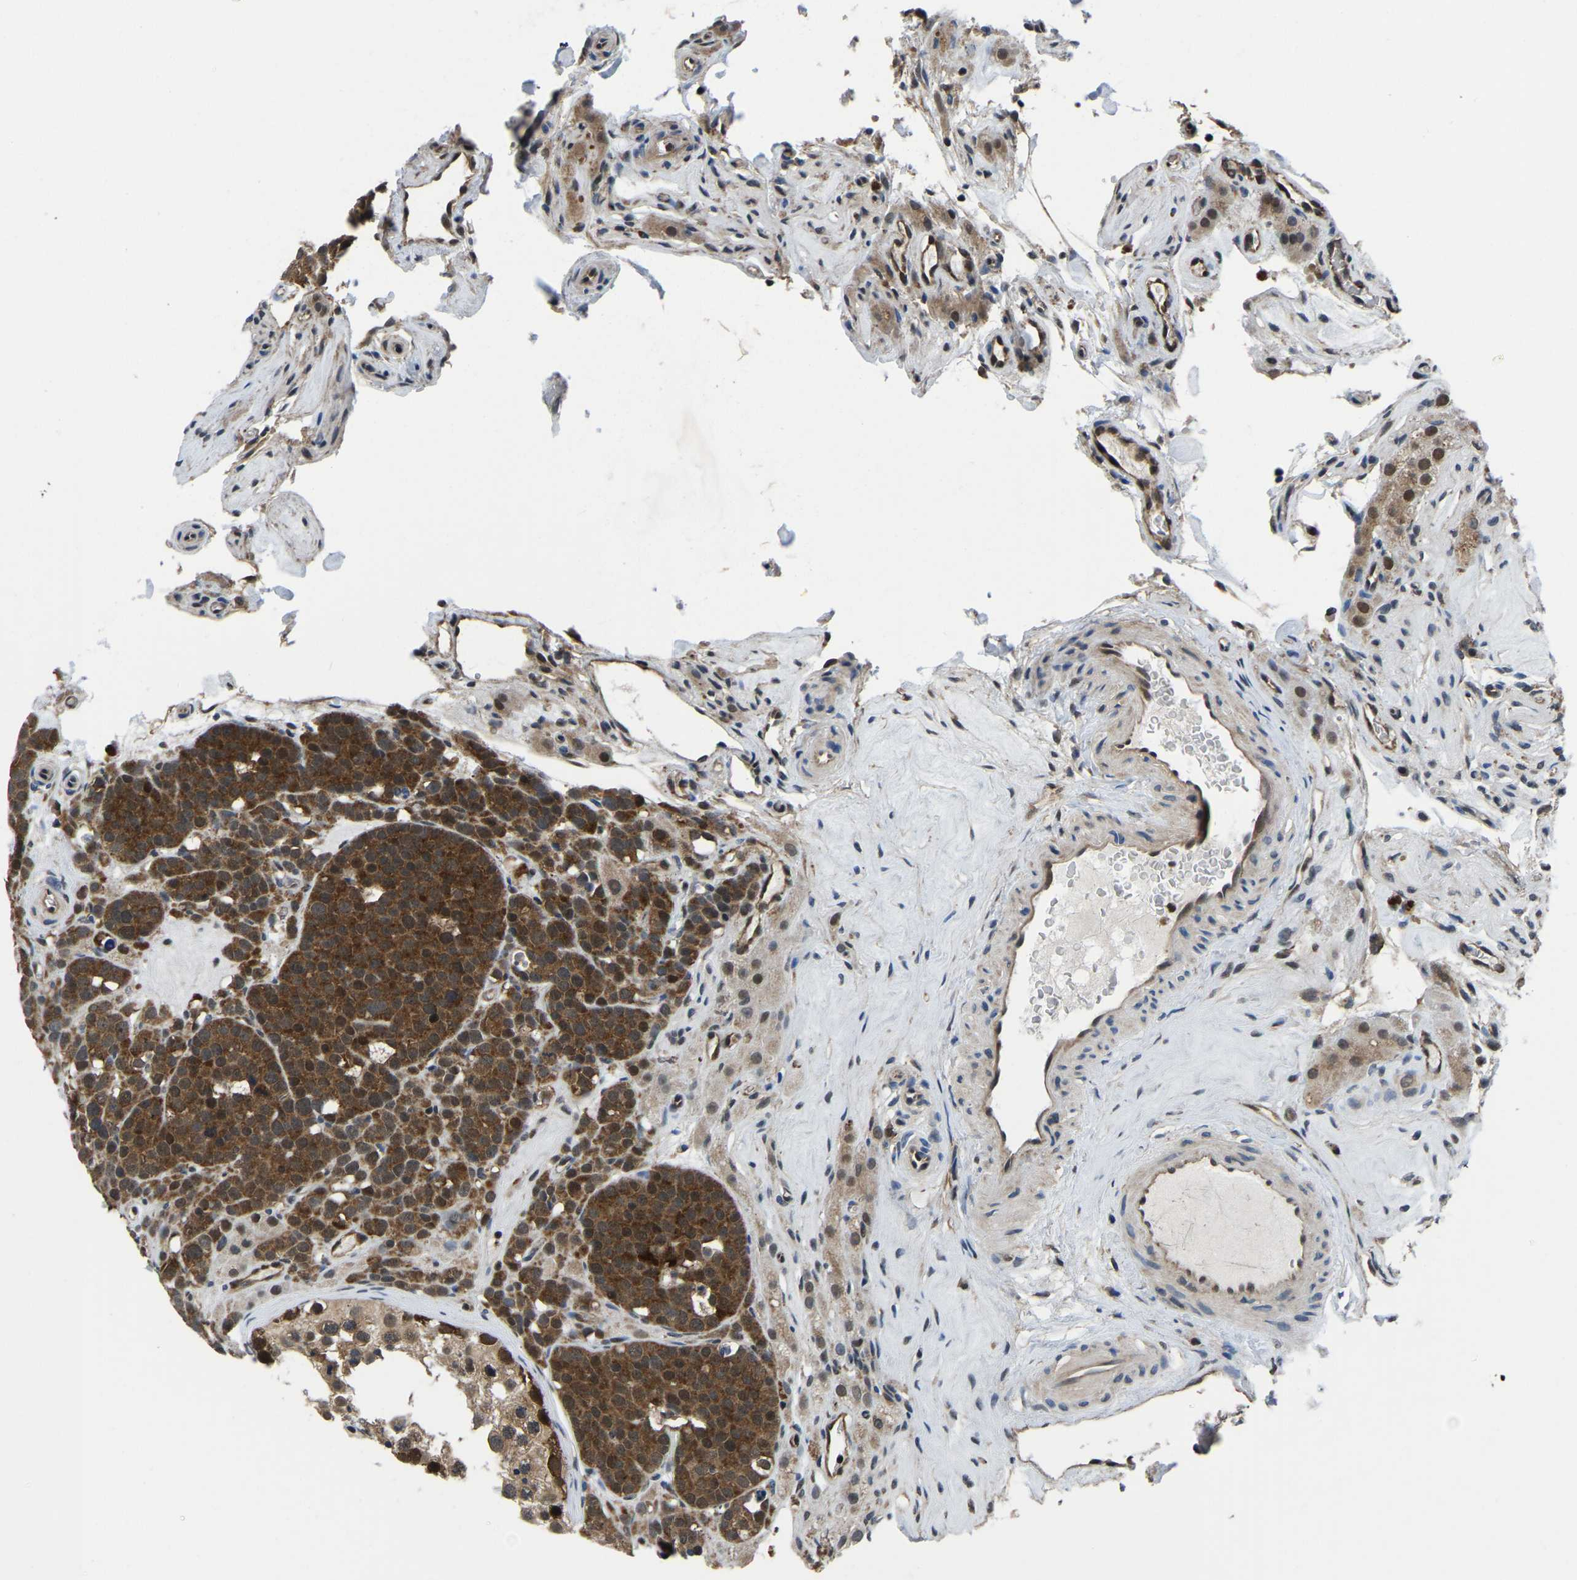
{"staining": {"intensity": "strong", "quantity": ">75%", "location": "cytoplasmic/membranous,nuclear"}, "tissue": "testis cancer", "cell_type": "Tumor cells", "image_type": "cancer", "snomed": [{"axis": "morphology", "description": "Seminoma, NOS"}, {"axis": "topography", "description": "Testis"}], "caption": "Strong cytoplasmic/membranous and nuclear positivity for a protein is seen in approximately >75% of tumor cells of testis cancer (seminoma) using immunohistochemistry (IHC).", "gene": "DFFA", "patient": {"sex": "male", "age": 71}}